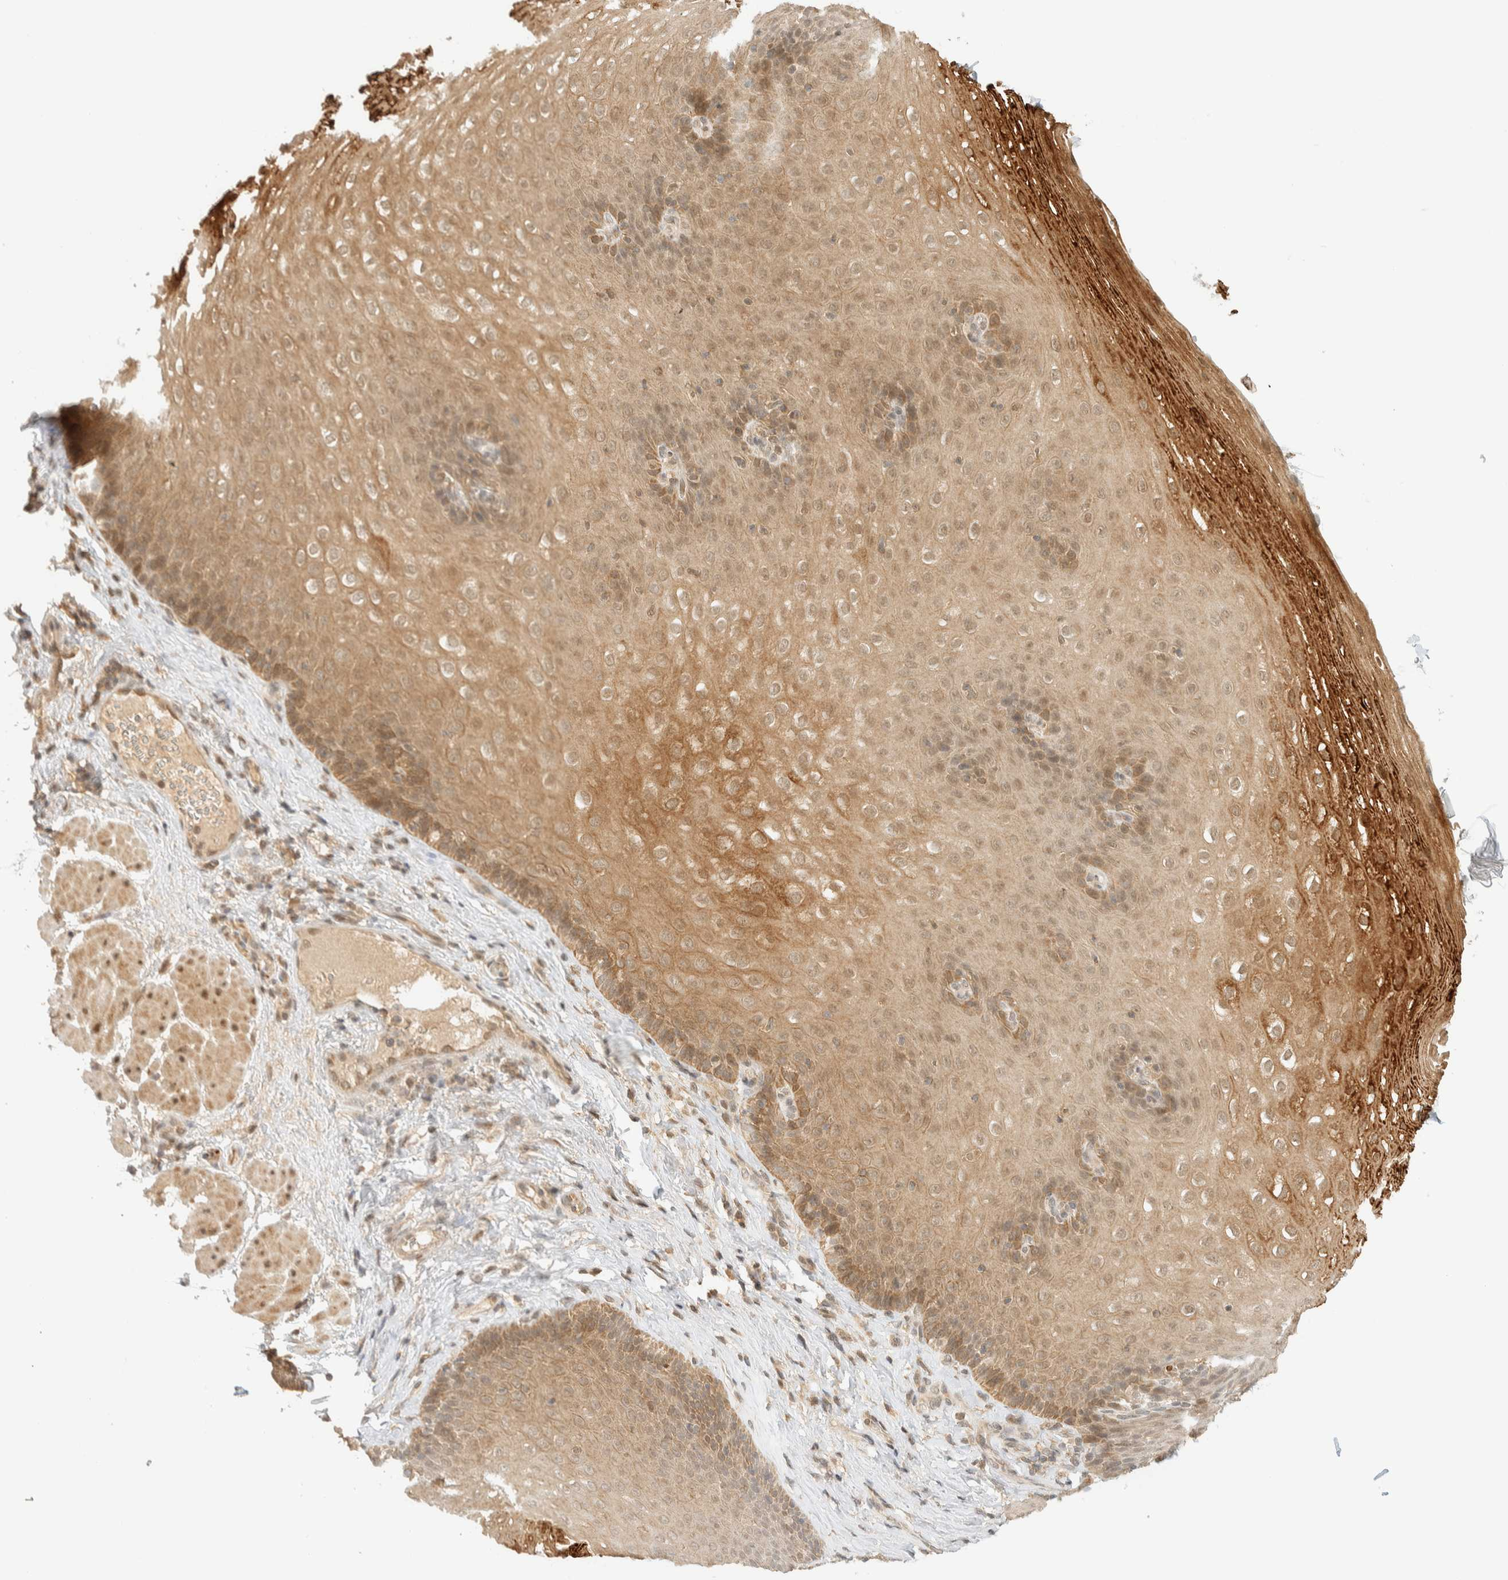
{"staining": {"intensity": "moderate", "quantity": ">75%", "location": "cytoplasmic/membranous"}, "tissue": "esophagus", "cell_type": "Squamous epithelial cells", "image_type": "normal", "snomed": [{"axis": "morphology", "description": "Normal tissue, NOS"}, {"axis": "topography", "description": "Esophagus"}], "caption": "The histopathology image demonstrates immunohistochemical staining of unremarkable esophagus. There is moderate cytoplasmic/membranous positivity is present in approximately >75% of squamous epithelial cells.", "gene": "KIFAP3", "patient": {"sex": "female", "age": 66}}